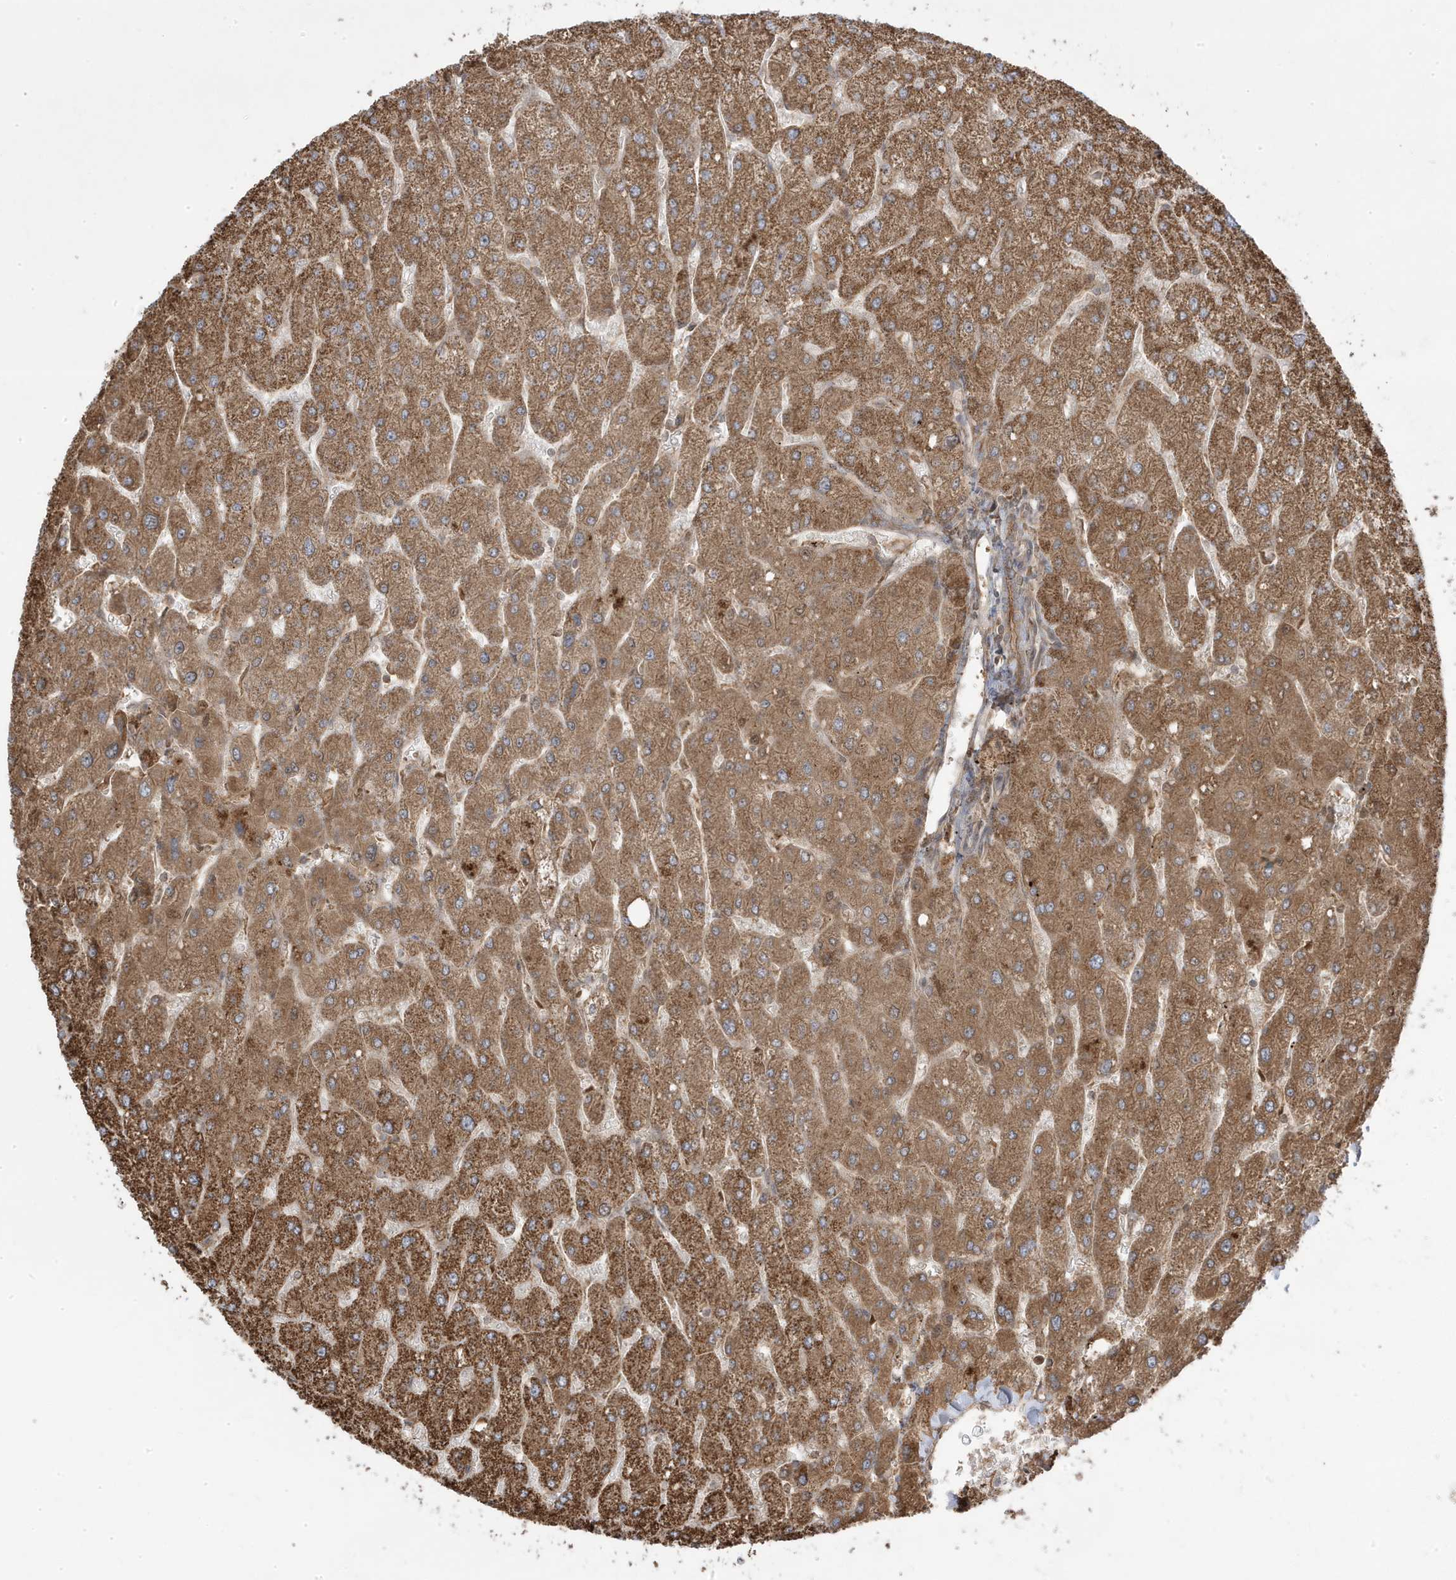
{"staining": {"intensity": "moderate", "quantity": ">75%", "location": "cytoplasmic/membranous"}, "tissue": "liver", "cell_type": "Cholangiocytes", "image_type": "normal", "snomed": [{"axis": "morphology", "description": "Normal tissue, NOS"}, {"axis": "topography", "description": "Liver"}], "caption": "The photomicrograph demonstrates staining of benign liver, revealing moderate cytoplasmic/membranous protein expression (brown color) within cholangiocytes.", "gene": "CLUAP1", "patient": {"sex": "male", "age": 55}}